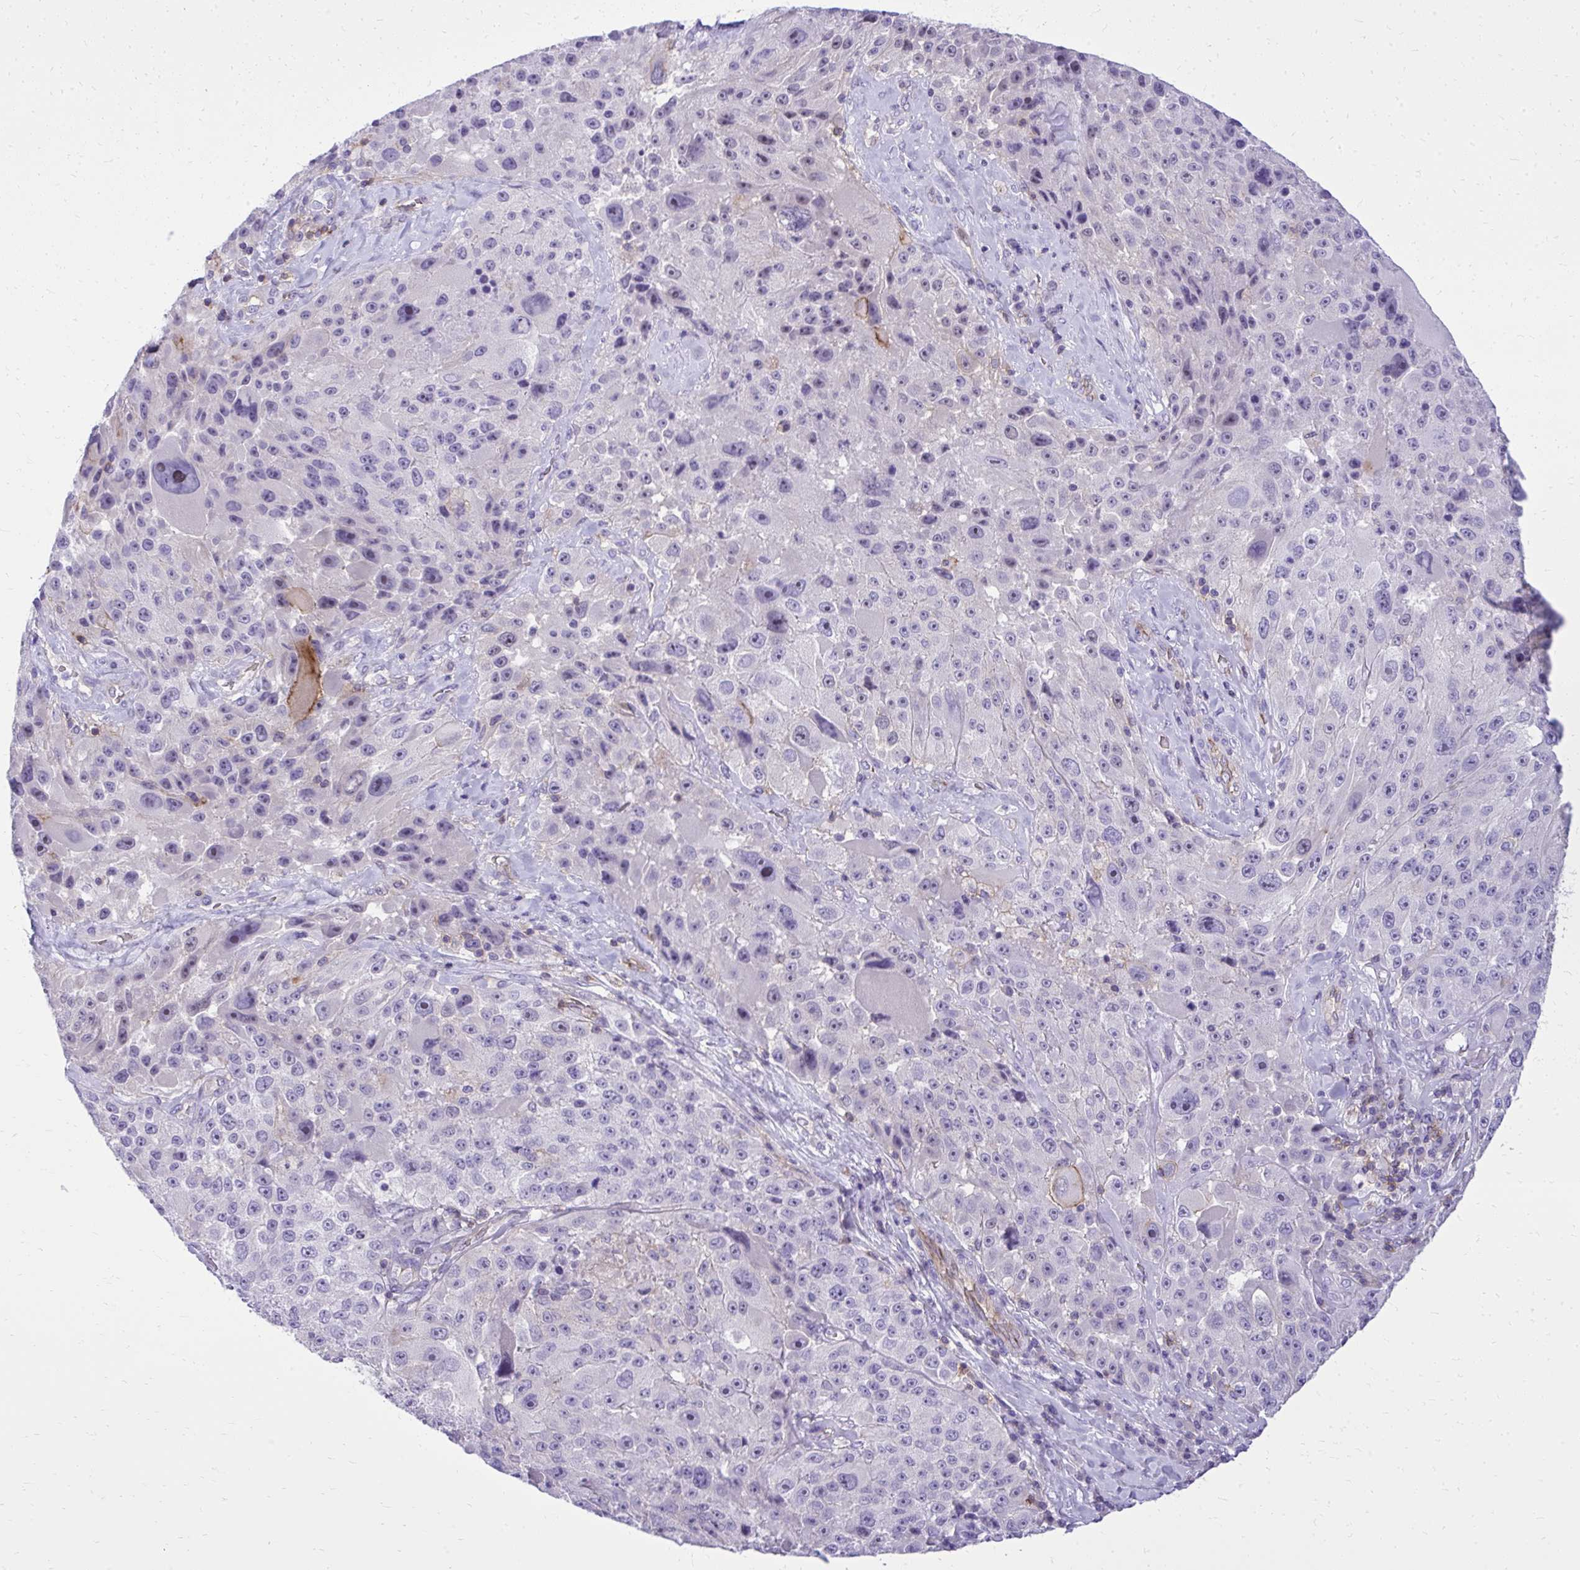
{"staining": {"intensity": "negative", "quantity": "none", "location": "none"}, "tissue": "melanoma", "cell_type": "Tumor cells", "image_type": "cancer", "snomed": [{"axis": "morphology", "description": "Malignant melanoma, Metastatic site"}, {"axis": "topography", "description": "Lymph node"}], "caption": "A micrograph of human melanoma is negative for staining in tumor cells. (DAB immunohistochemistry (IHC) visualized using brightfield microscopy, high magnification).", "gene": "GPRIN3", "patient": {"sex": "male", "age": 62}}